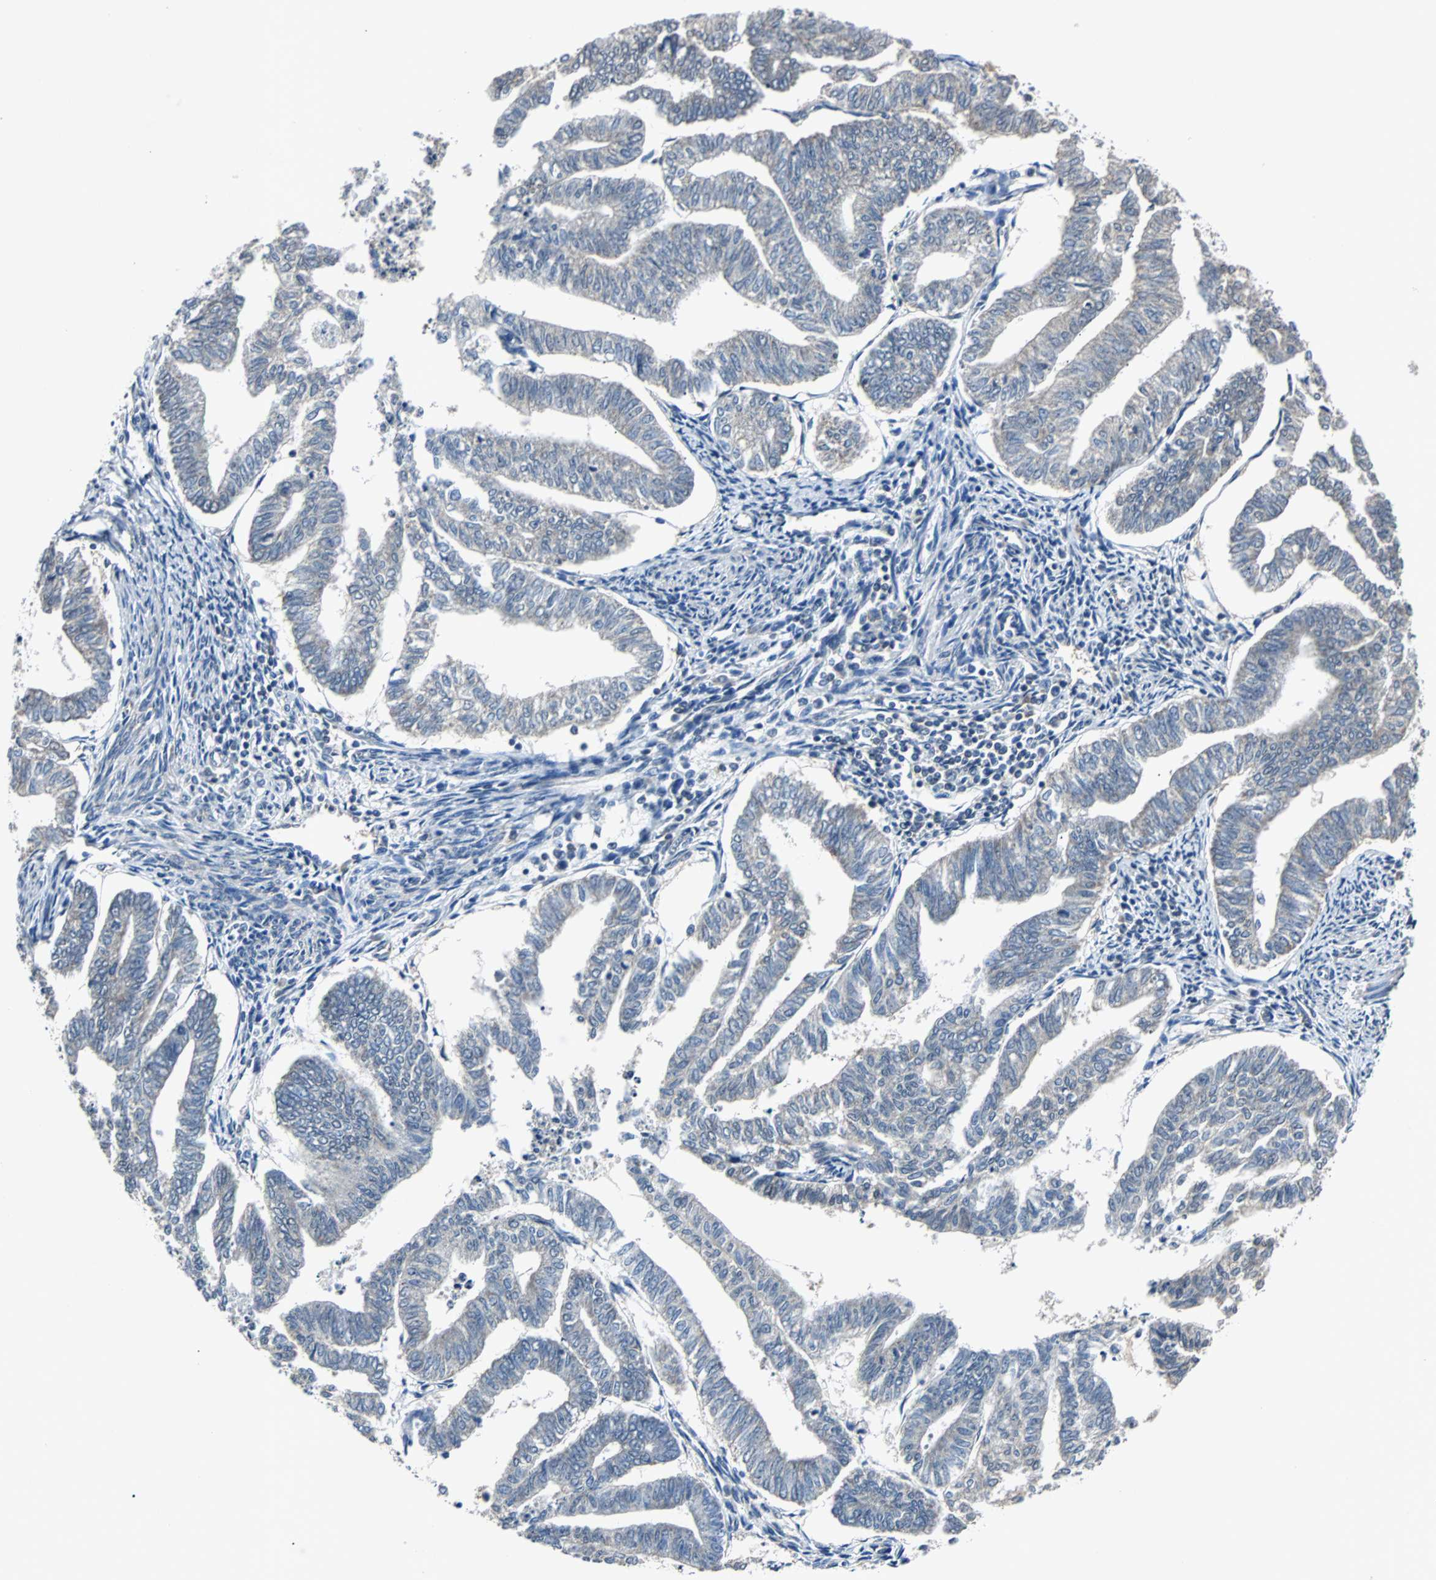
{"staining": {"intensity": "negative", "quantity": "none", "location": "none"}, "tissue": "endometrial cancer", "cell_type": "Tumor cells", "image_type": "cancer", "snomed": [{"axis": "morphology", "description": "Adenocarcinoma, NOS"}, {"axis": "topography", "description": "Endometrium"}], "caption": "Tumor cells show no significant protein positivity in endometrial adenocarcinoma.", "gene": "ZHX2", "patient": {"sex": "female", "age": 79}}